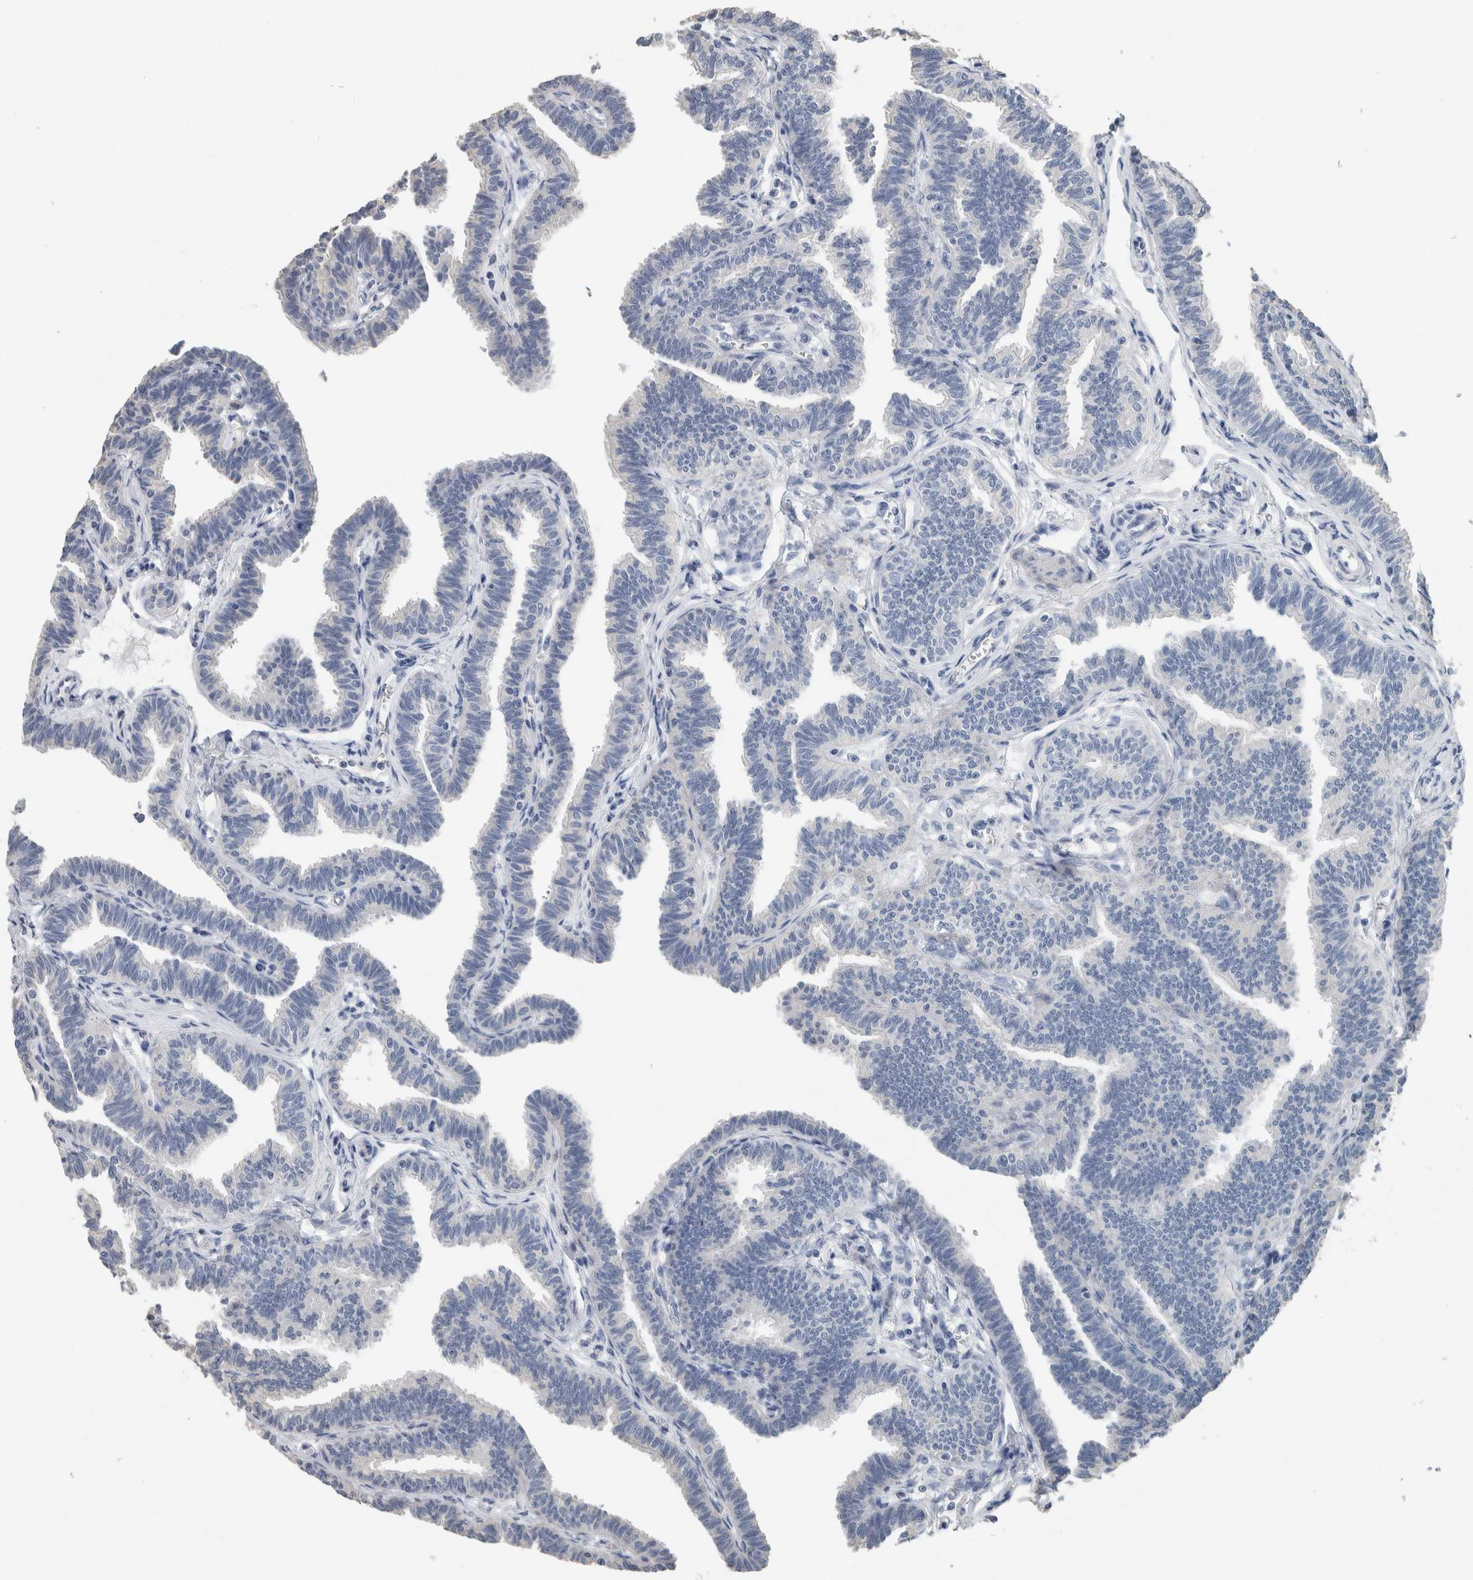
{"staining": {"intensity": "negative", "quantity": "none", "location": "none"}, "tissue": "fallopian tube", "cell_type": "Glandular cells", "image_type": "normal", "snomed": [{"axis": "morphology", "description": "Normal tissue, NOS"}, {"axis": "topography", "description": "Fallopian tube"}, {"axis": "topography", "description": "Ovary"}], "caption": "Photomicrograph shows no protein positivity in glandular cells of unremarkable fallopian tube. (DAB immunohistochemistry with hematoxylin counter stain).", "gene": "NEFM", "patient": {"sex": "female", "age": 23}}